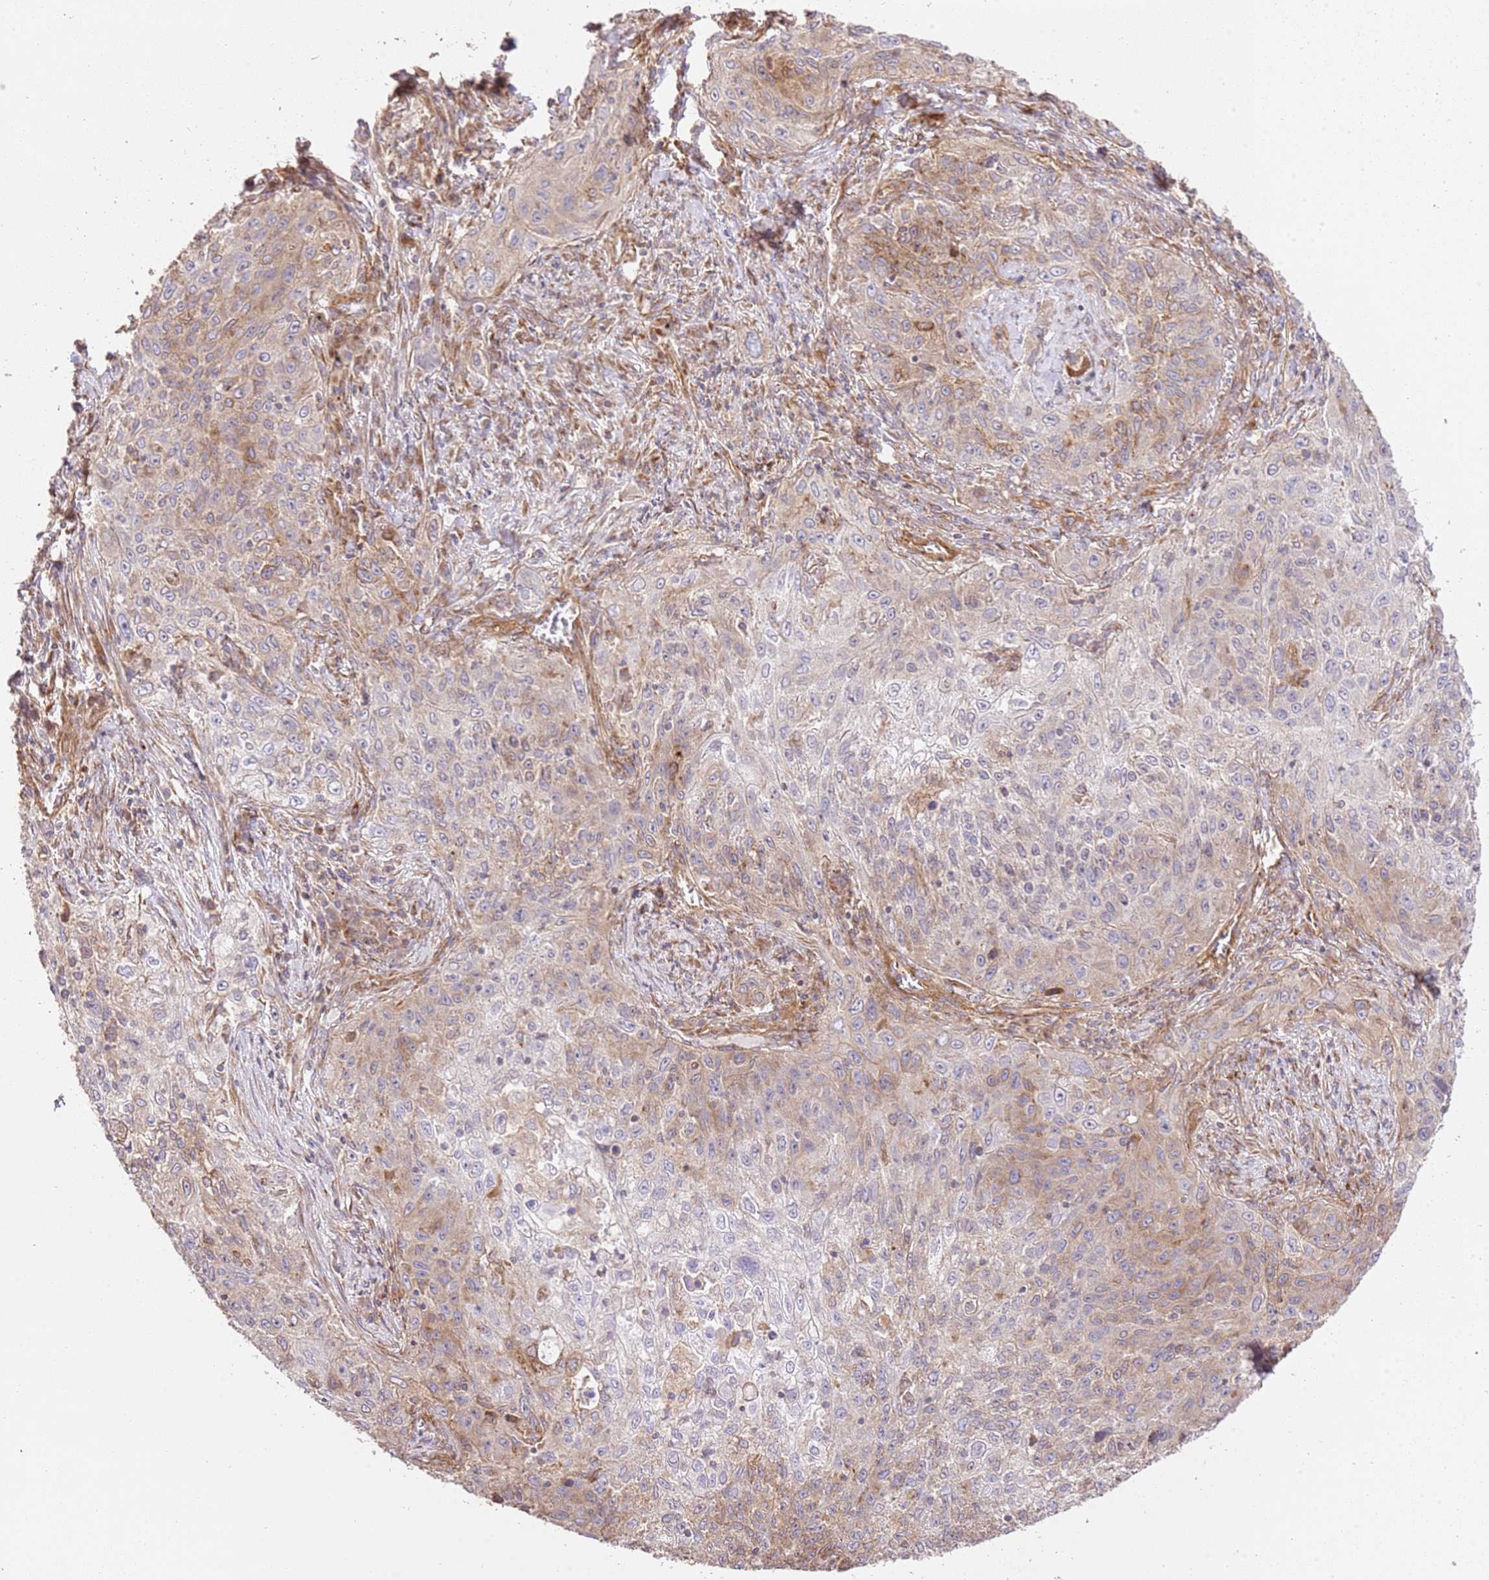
{"staining": {"intensity": "moderate", "quantity": "25%-75%", "location": "cytoplasmic/membranous"}, "tissue": "lung cancer", "cell_type": "Tumor cells", "image_type": "cancer", "snomed": [{"axis": "morphology", "description": "Squamous cell carcinoma, NOS"}, {"axis": "topography", "description": "Lung"}], "caption": "DAB immunohistochemical staining of human squamous cell carcinoma (lung) shows moderate cytoplasmic/membranous protein expression in approximately 25%-75% of tumor cells. The protein is stained brown, and the nuclei are stained in blue (DAB IHC with brightfield microscopy, high magnification).", "gene": "ZBTB39", "patient": {"sex": "female", "age": 69}}